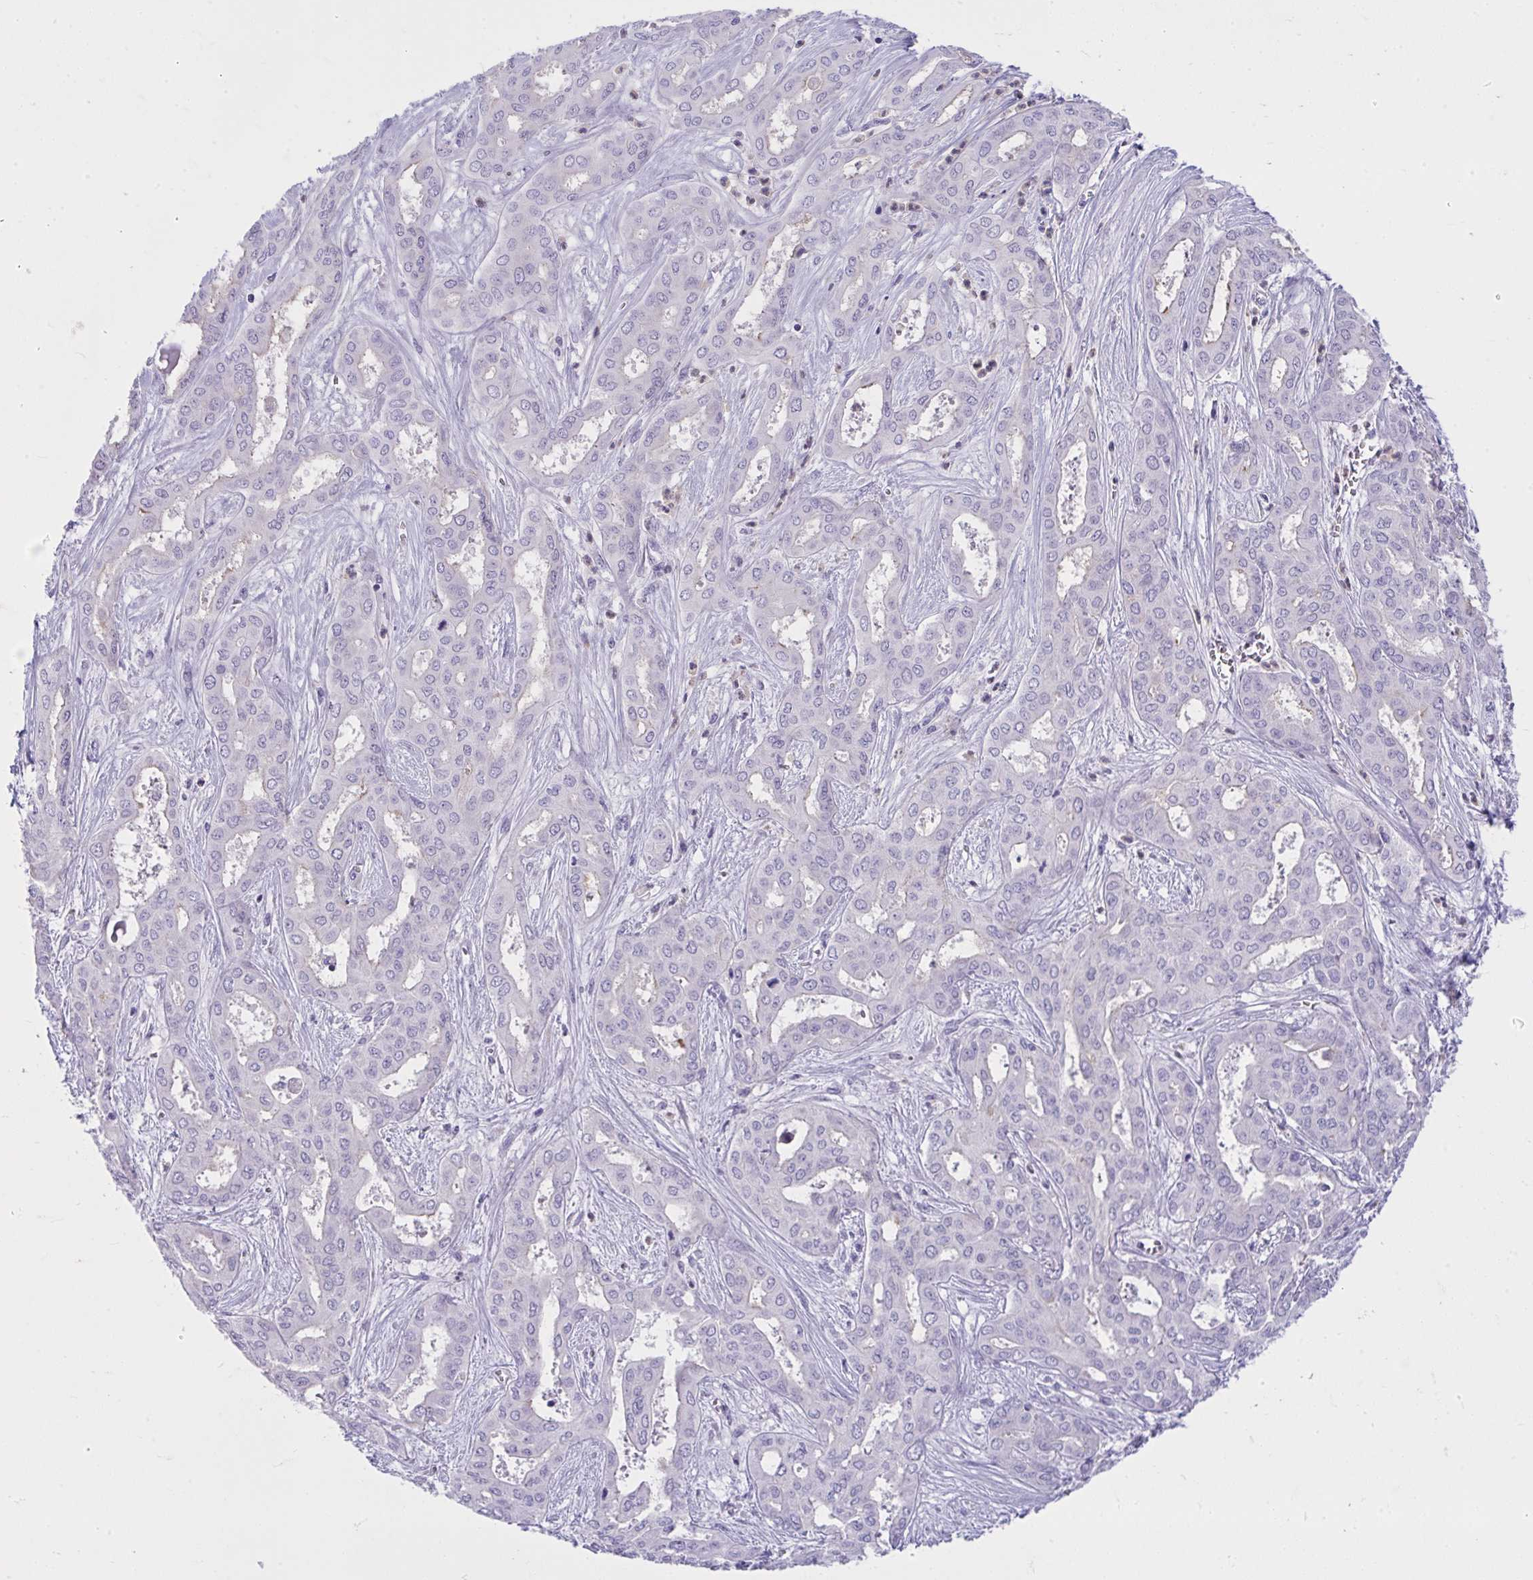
{"staining": {"intensity": "negative", "quantity": "none", "location": "none"}, "tissue": "liver cancer", "cell_type": "Tumor cells", "image_type": "cancer", "snomed": [{"axis": "morphology", "description": "Cholangiocarcinoma"}, {"axis": "topography", "description": "Liver"}], "caption": "Cholangiocarcinoma (liver) was stained to show a protein in brown. There is no significant positivity in tumor cells.", "gene": "PIGZ", "patient": {"sex": "female", "age": 64}}